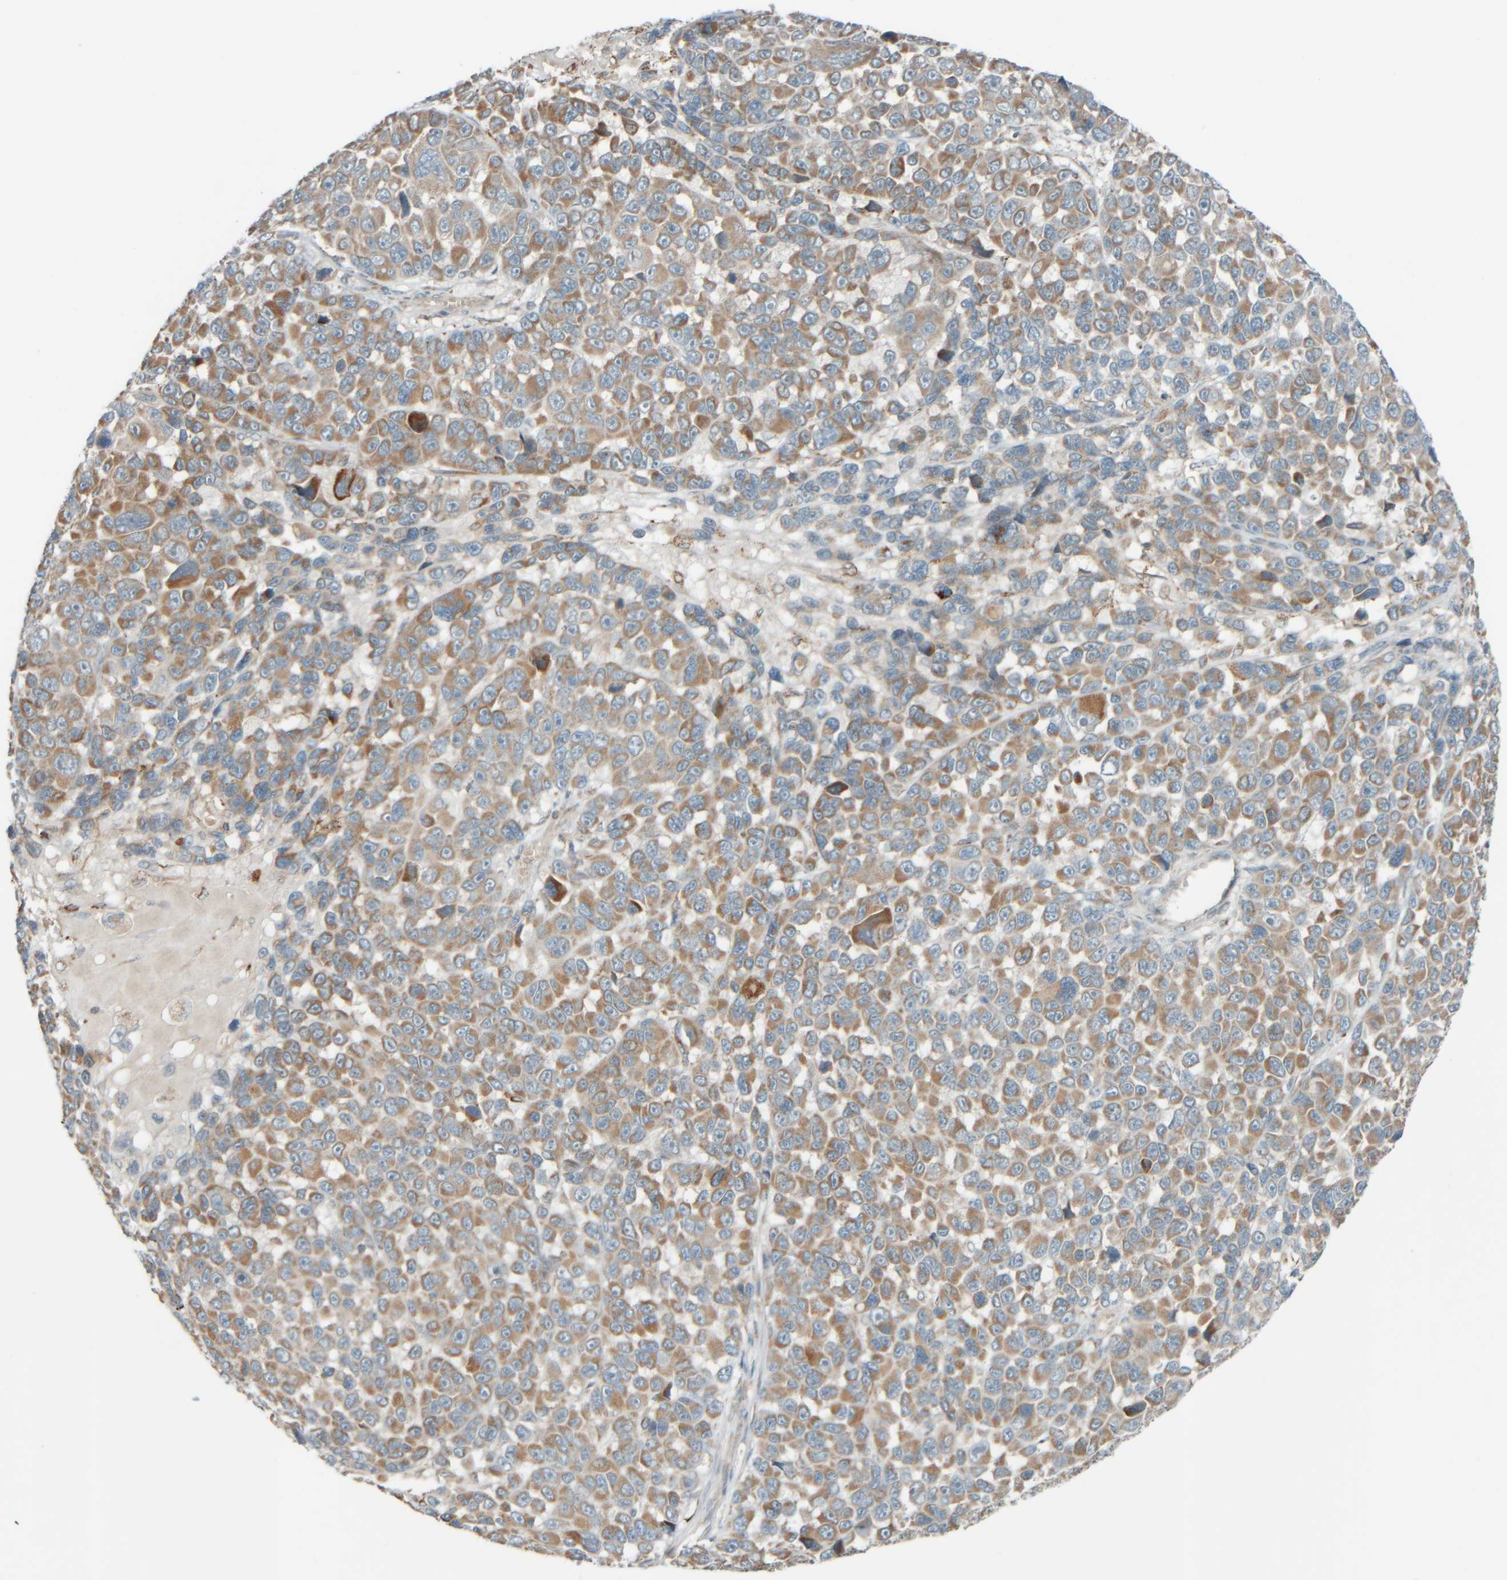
{"staining": {"intensity": "moderate", "quantity": ">75%", "location": "cytoplasmic/membranous"}, "tissue": "melanoma", "cell_type": "Tumor cells", "image_type": "cancer", "snomed": [{"axis": "morphology", "description": "Malignant melanoma, NOS"}, {"axis": "topography", "description": "Skin"}], "caption": "Moderate cytoplasmic/membranous protein positivity is seen in about >75% of tumor cells in malignant melanoma.", "gene": "SPAG5", "patient": {"sex": "male", "age": 53}}